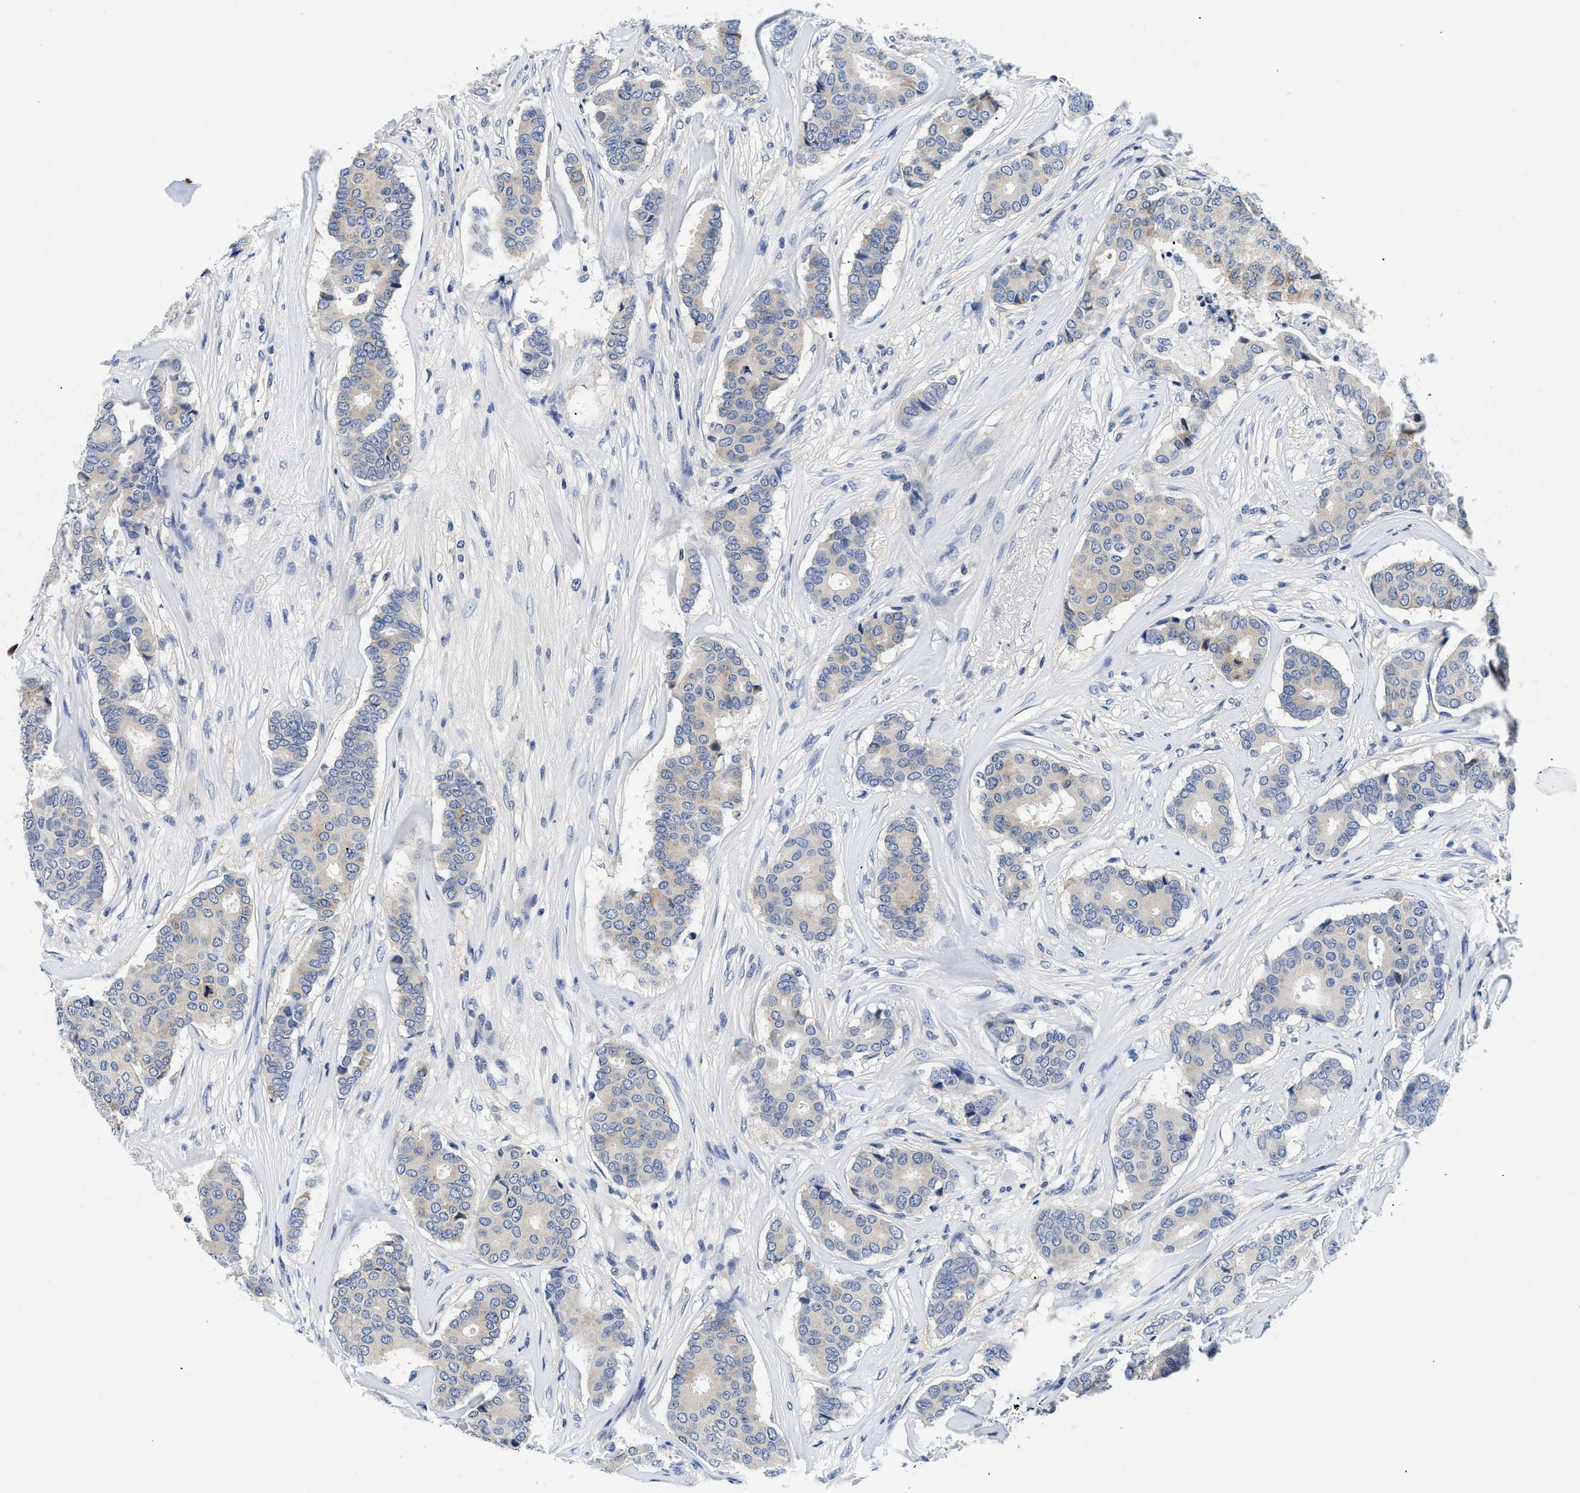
{"staining": {"intensity": "weak", "quantity": "<25%", "location": "cytoplasmic/membranous"}, "tissue": "breast cancer", "cell_type": "Tumor cells", "image_type": "cancer", "snomed": [{"axis": "morphology", "description": "Duct carcinoma"}, {"axis": "topography", "description": "Breast"}], "caption": "An immunohistochemistry image of breast cancer (infiltrating ductal carcinoma) is shown. There is no staining in tumor cells of breast cancer (infiltrating ductal carcinoma).", "gene": "MEA1", "patient": {"sex": "female", "age": 75}}